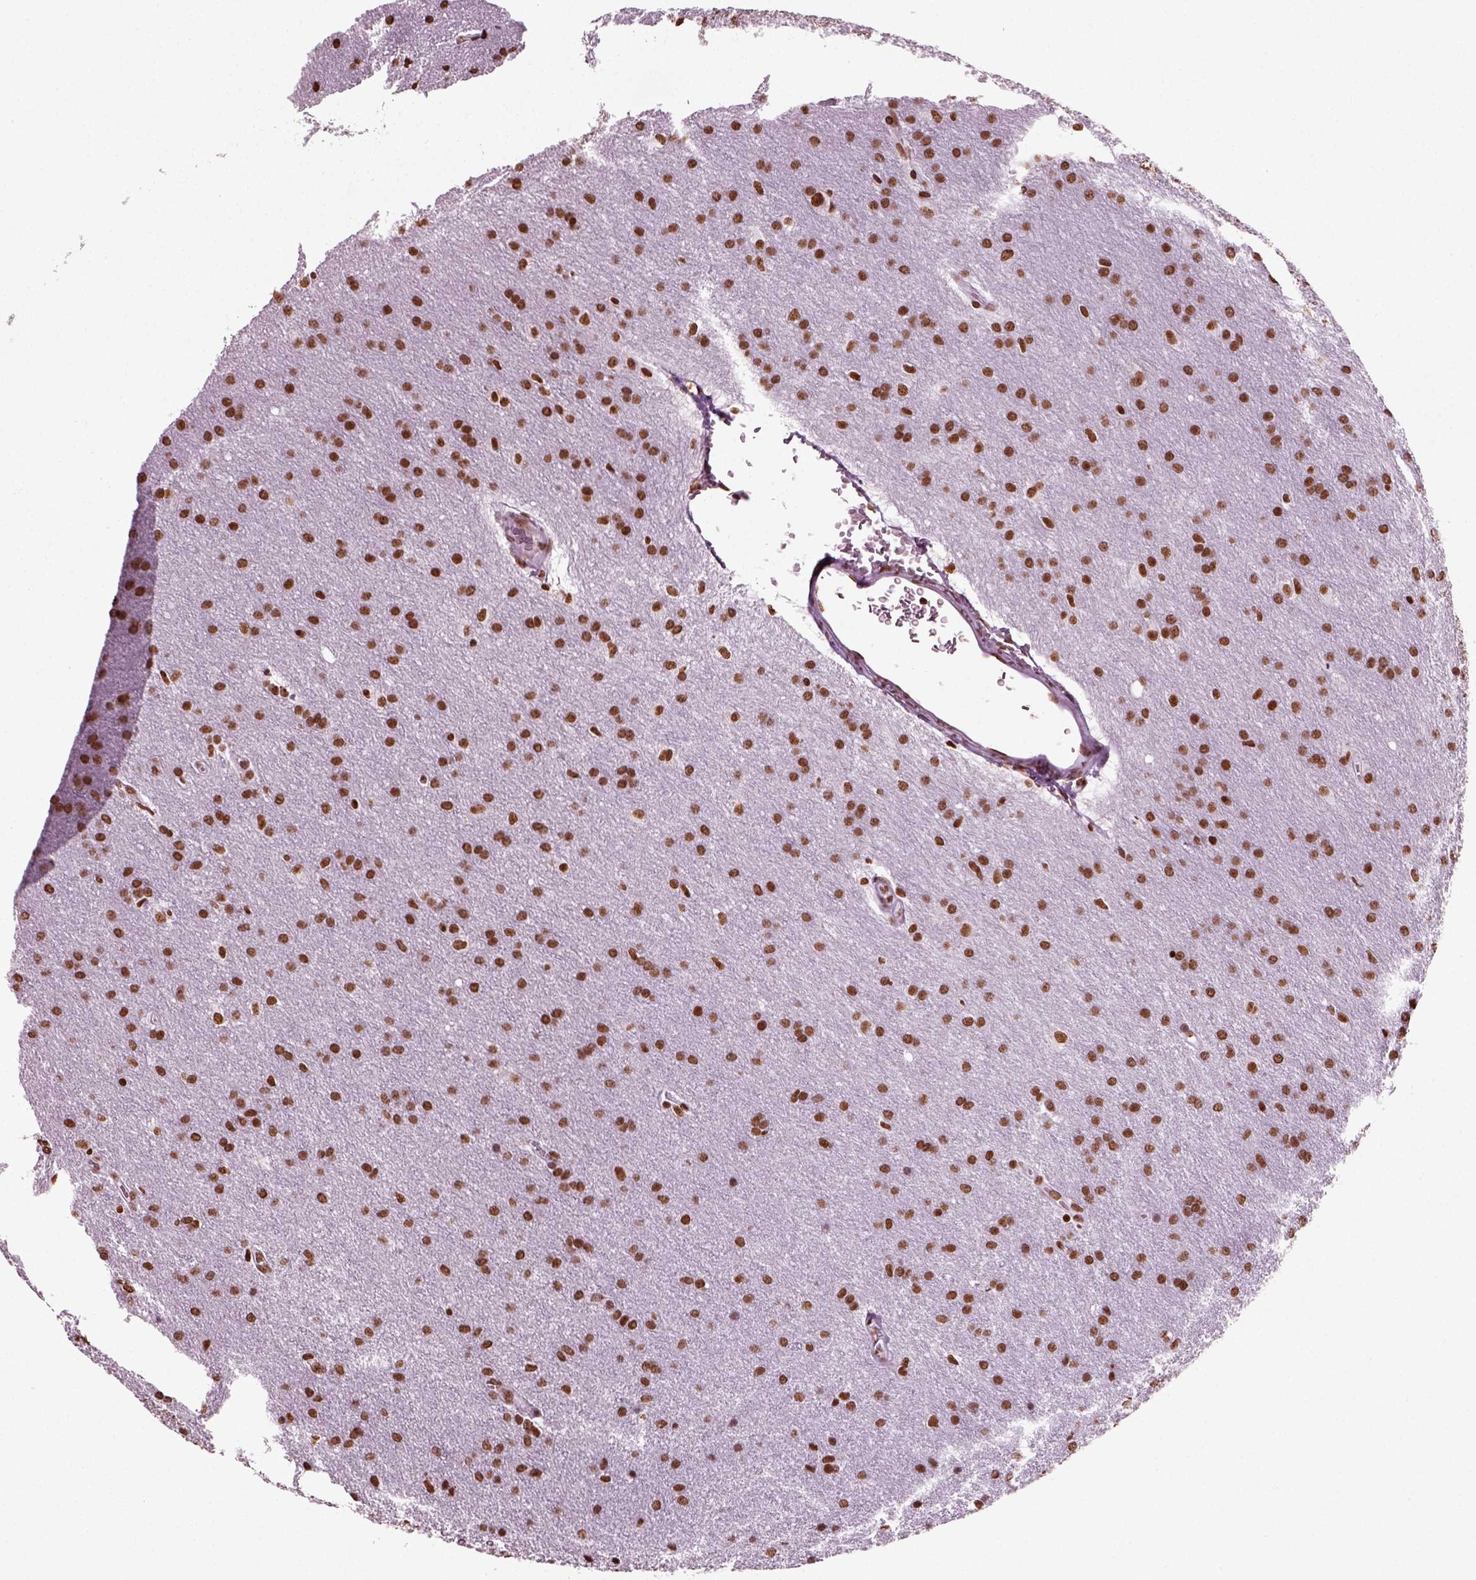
{"staining": {"intensity": "strong", "quantity": ">75%", "location": "nuclear"}, "tissue": "glioma", "cell_type": "Tumor cells", "image_type": "cancer", "snomed": [{"axis": "morphology", "description": "Glioma, malignant, Low grade"}, {"axis": "topography", "description": "Brain"}], "caption": "DAB immunohistochemical staining of human malignant low-grade glioma displays strong nuclear protein expression in about >75% of tumor cells. The staining is performed using DAB (3,3'-diaminobenzidine) brown chromogen to label protein expression. The nuclei are counter-stained blue using hematoxylin.", "gene": "POLR1H", "patient": {"sex": "female", "age": 32}}